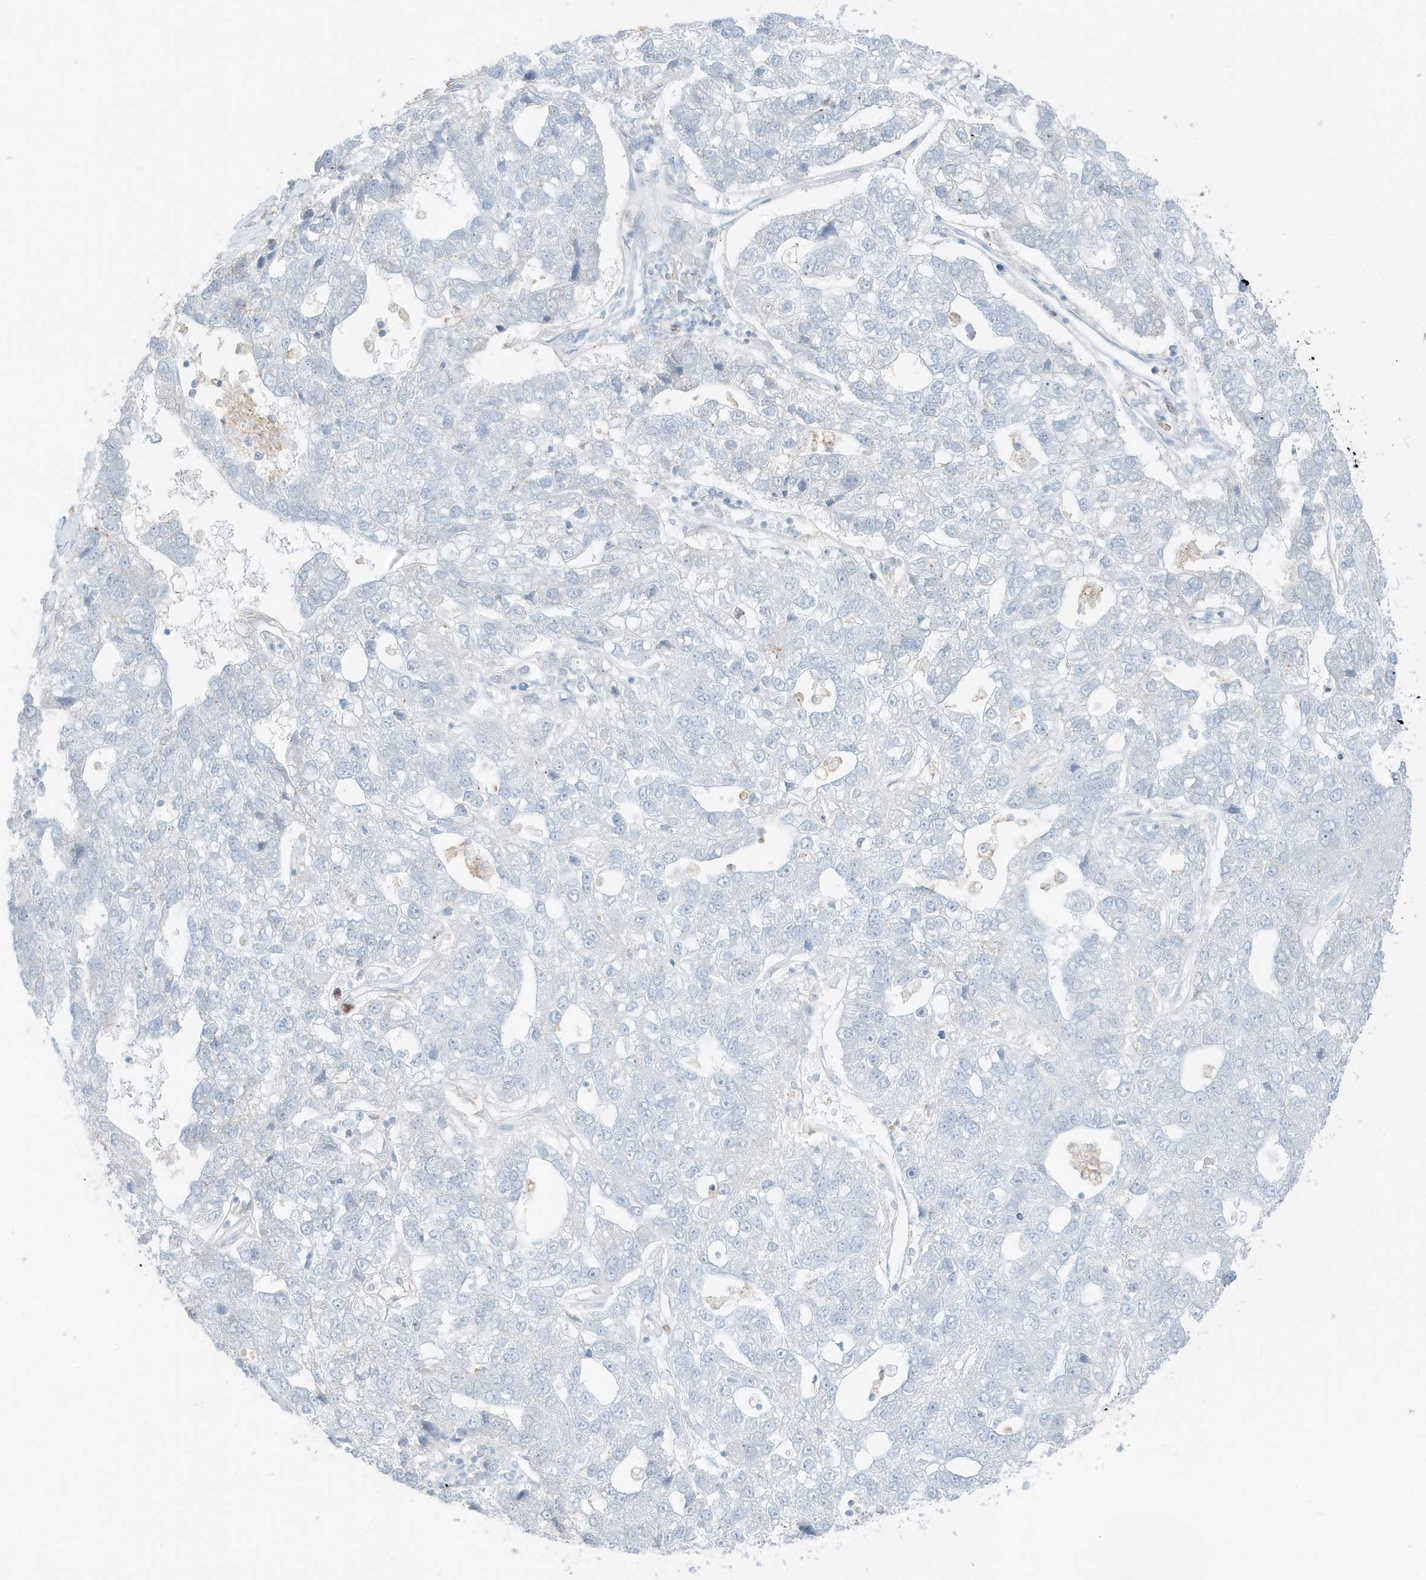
{"staining": {"intensity": "negative", "quantity": "none", "location": "none"}, "tissue": "pancreatic cancer", "cell_type": "Tumor cells", "image_type": "cancer", "snomed": [{"axis": "morphology", "description": "Adenocarcinoma, NOS"}, {"axis": "topography", "description": "Pancreas"}], "caption": "The micrograph exhibits no significant expression in tumor cells of pancreatic cancer (adenocarcinoma).", "gene": "GCA", "patient": {"sex": "female", "age": 61}}